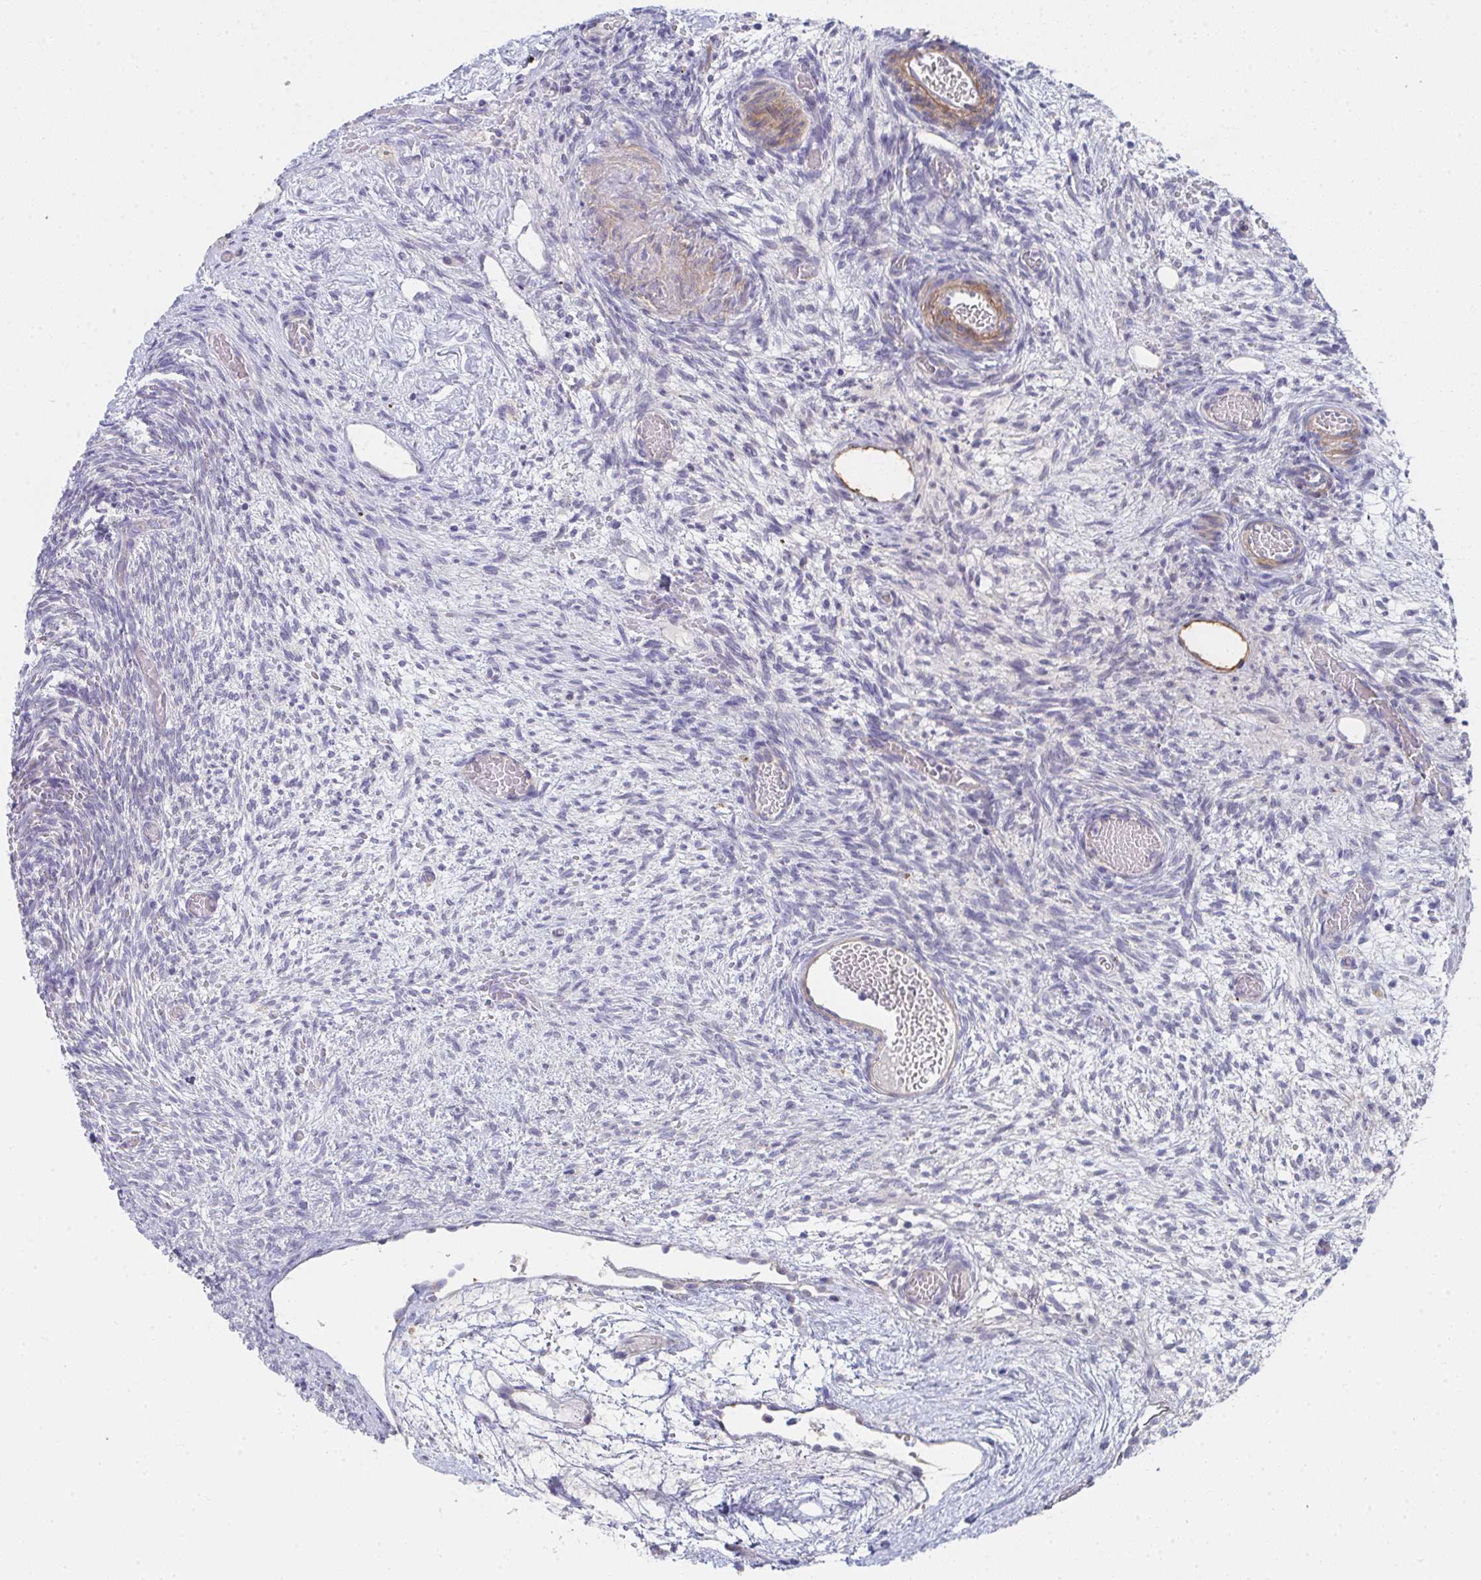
{"staining": {"intensity": "strong", "quantity": ">75%", "location": "cytoplasmic/membranous"}, "tissue": "ovary", "cell_type": "Follicle cells", "image_type": "normal", "snomed": [{"axis": "morphology", "description": "Normal tissue, NOS"}, {"axis": "topography", "description": "Ovary"}], "caption": "Immunohistochemistry (IHC) staining of unremarkable ovary, which displays high levels of strong cytoplasmic/membranous positivity in approximately >75% of follicle cells indicating strong cytoplasmic/membranous protein expression. The staining was performed using DAB (brown) for protein detection and nuclei were counterstained in hematoxylin (blue).", "gene": "VWDE", "patient": {"sex": "female", "age": 67}}